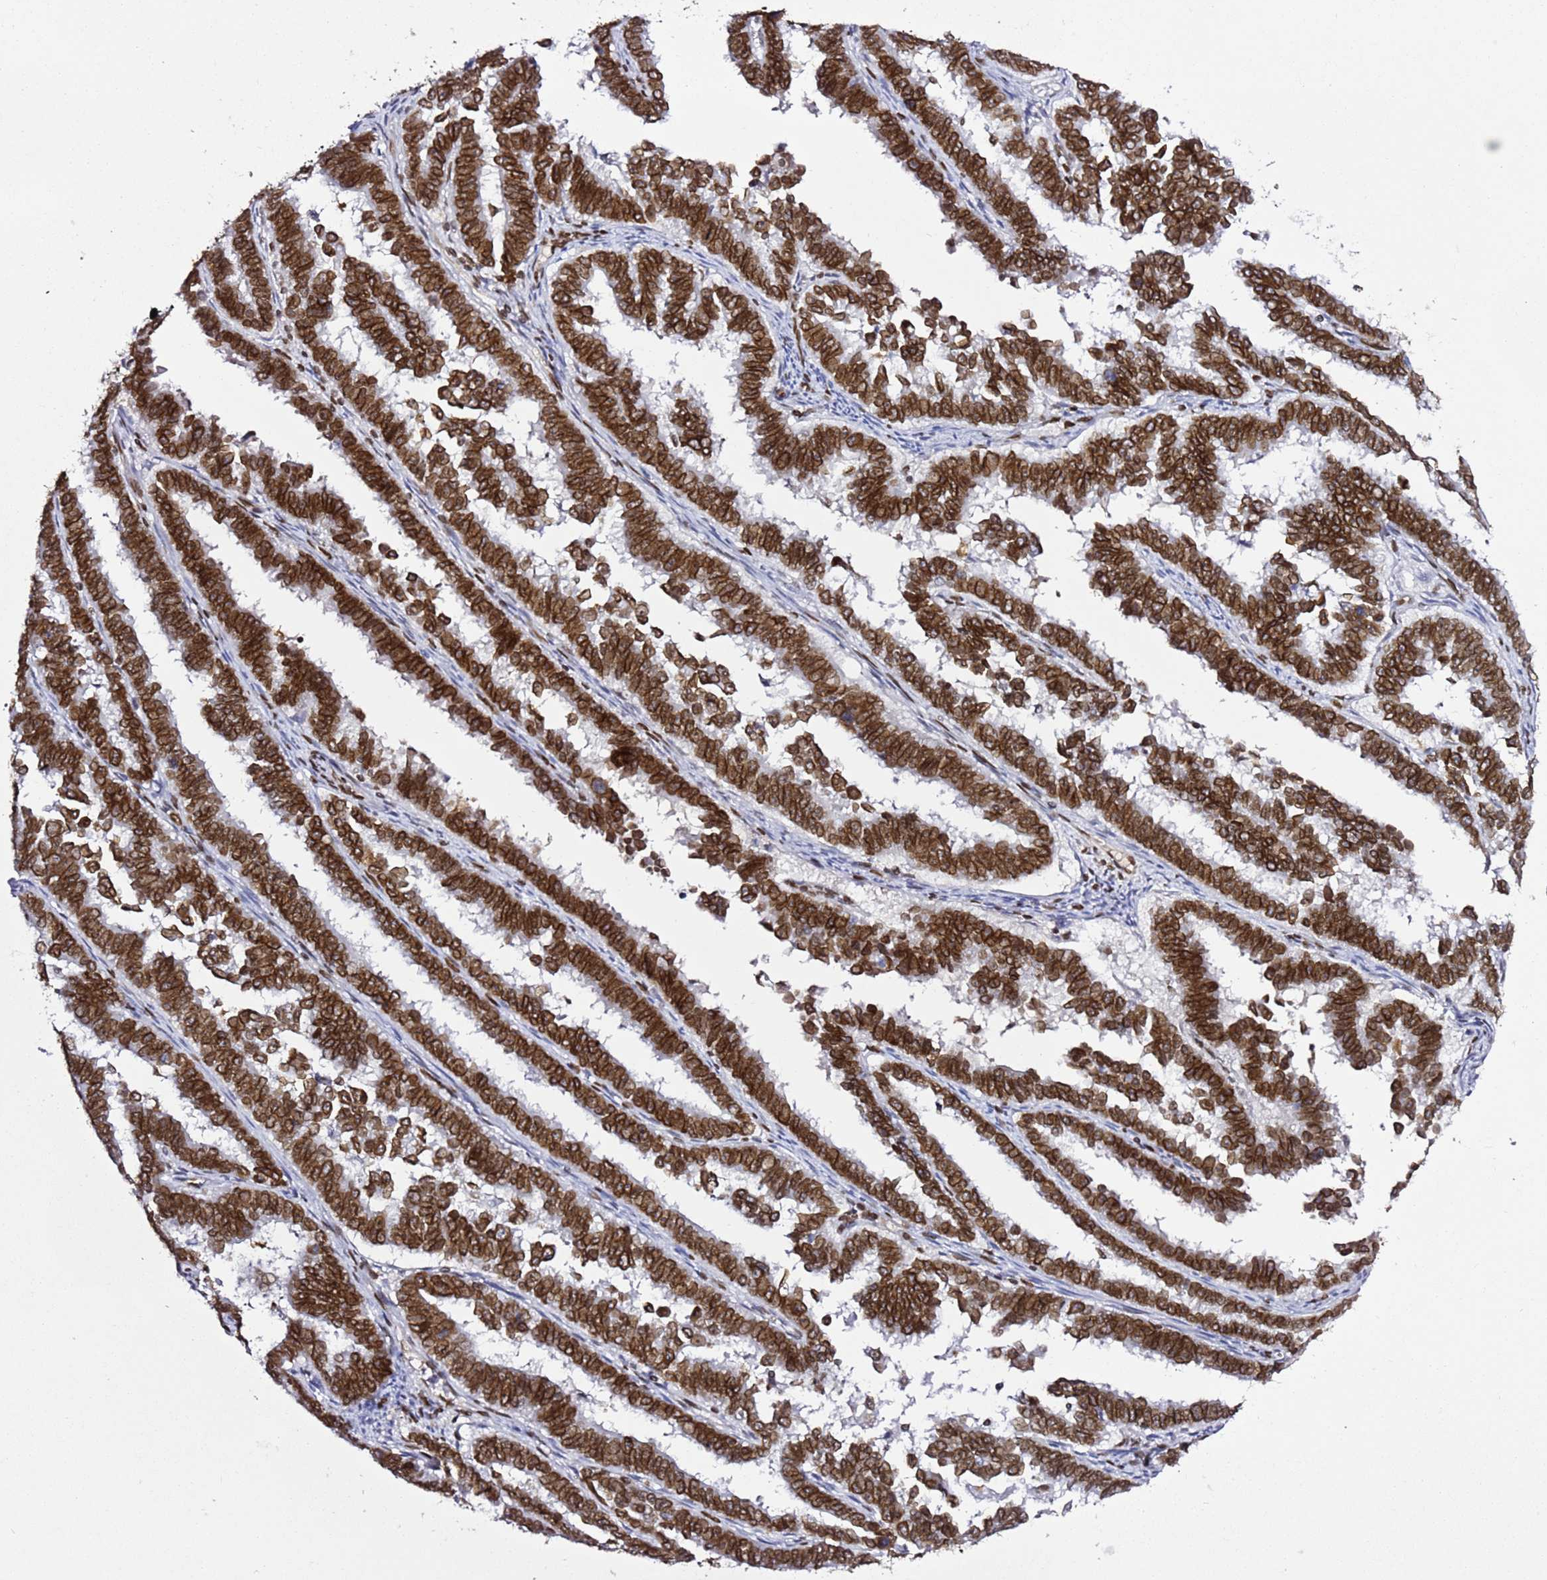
{"staining": {"intensity": "moderate", "quantity": ">75%", "location": "cytoplasmic/membranous,nuclear"}, "tissue": "endometrial cancer", "cell_type": "Tumor cells", "image_type": "cancer", "snomed": [{"axis": "morphology", "description": "Adenocarcinoma, NOS"}, {"axis": "topography", "description": "Endometrium"}], "caption": "DAB immunohistochemical staining of human endometrial adenocarcinoma reveals moderate cytoplasmic/membranous and nuclear protein positivity in about >75% of tumor cells.", "gene": "POU6F1", "patient": {"sex": "female", "age": 75}}